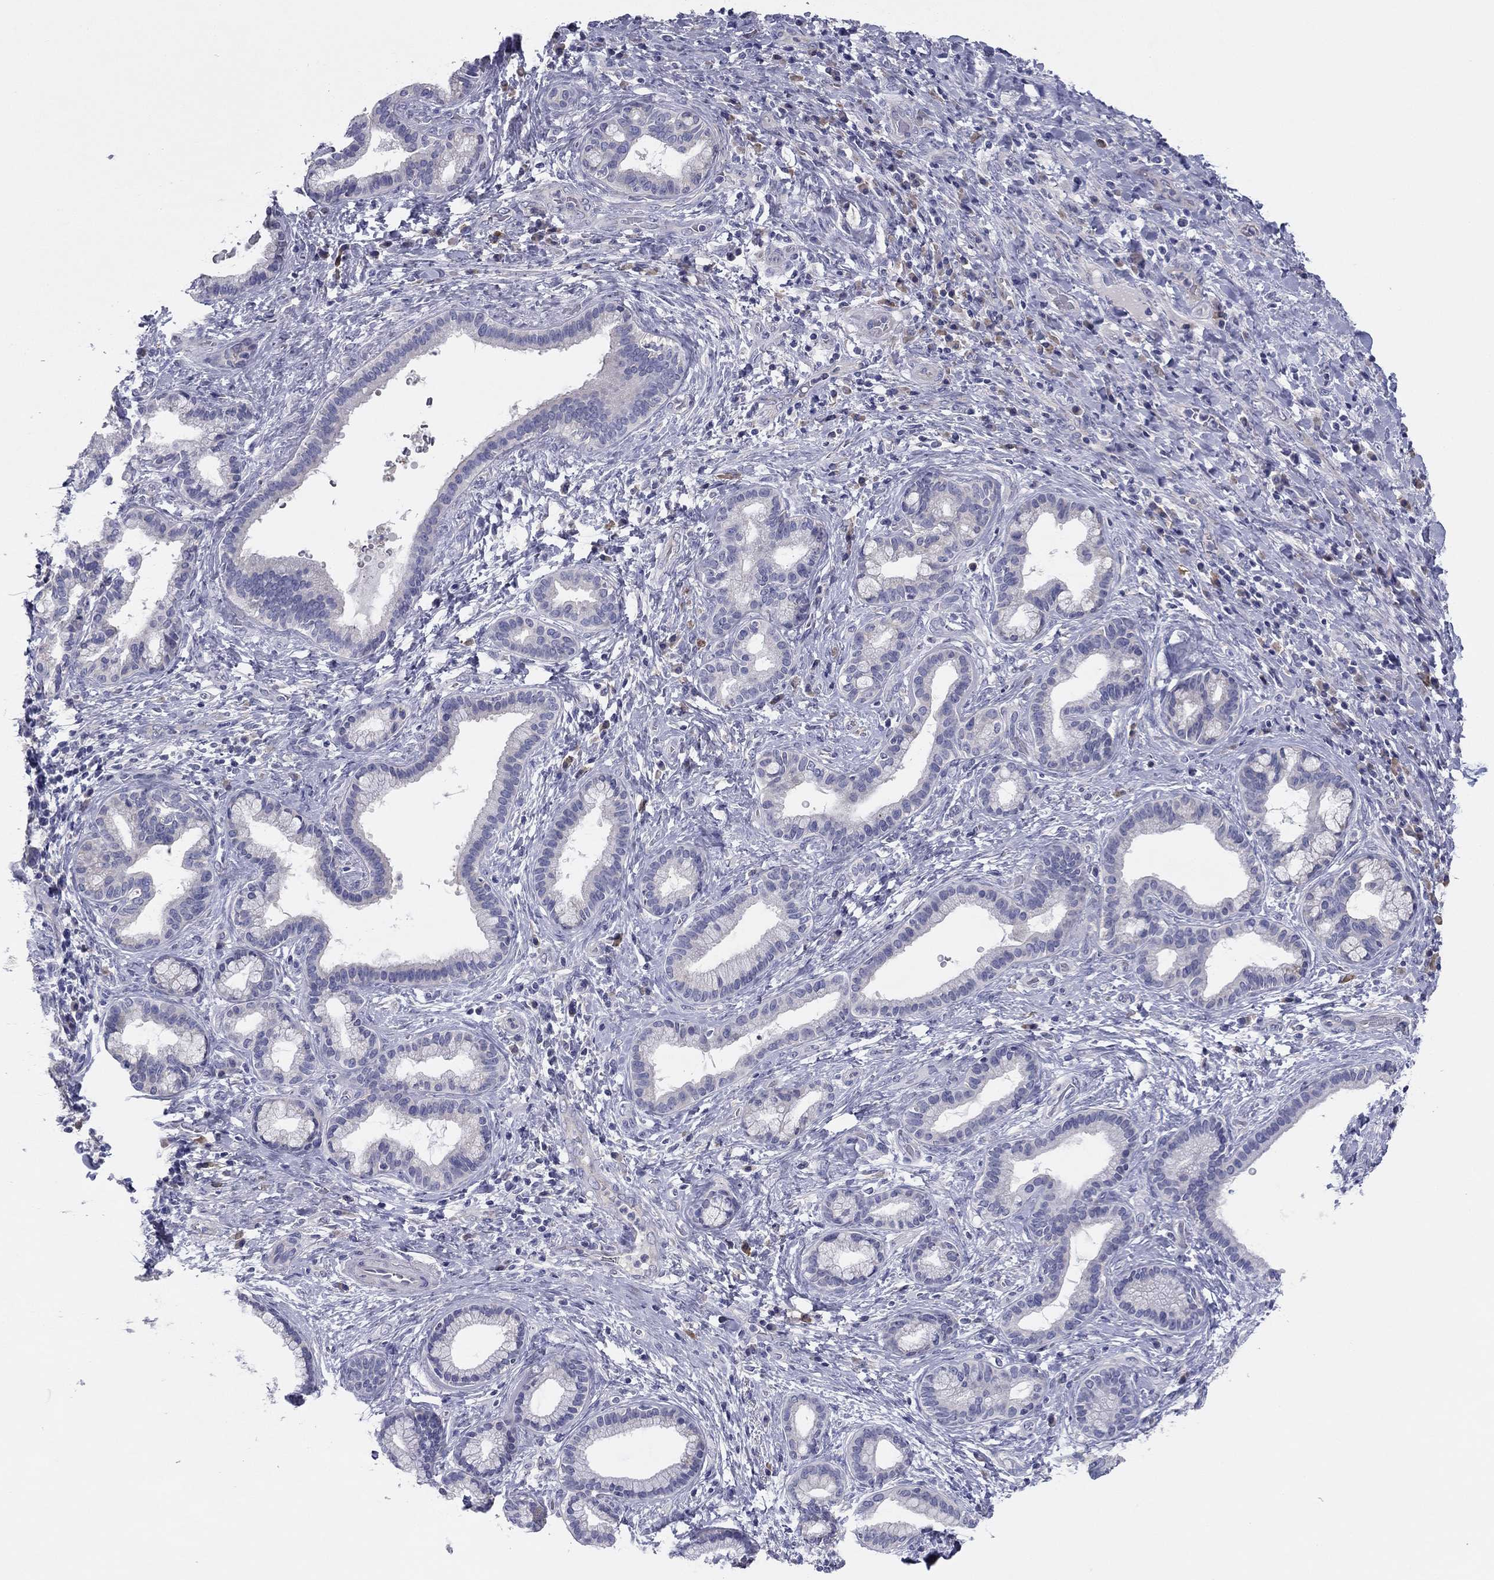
{"staining": {"intensity": "negative", "quantity": "none", "location": "none"}, "tissue": "liver cancer", "cell_type": "Tumor cells", "image_type": "cancer", "snomed": [{"axis": "morphology", "description": "Cholangiocarcinoma"}, {"axis": "topography", "description": "Liver"}], "caption": "Immunohistochemical staining of human liver cholangiocarcinoma displays no significant staining in tumor cells.", "gene": "GRK7", "patient": {"sex": "female", "age": 73}}